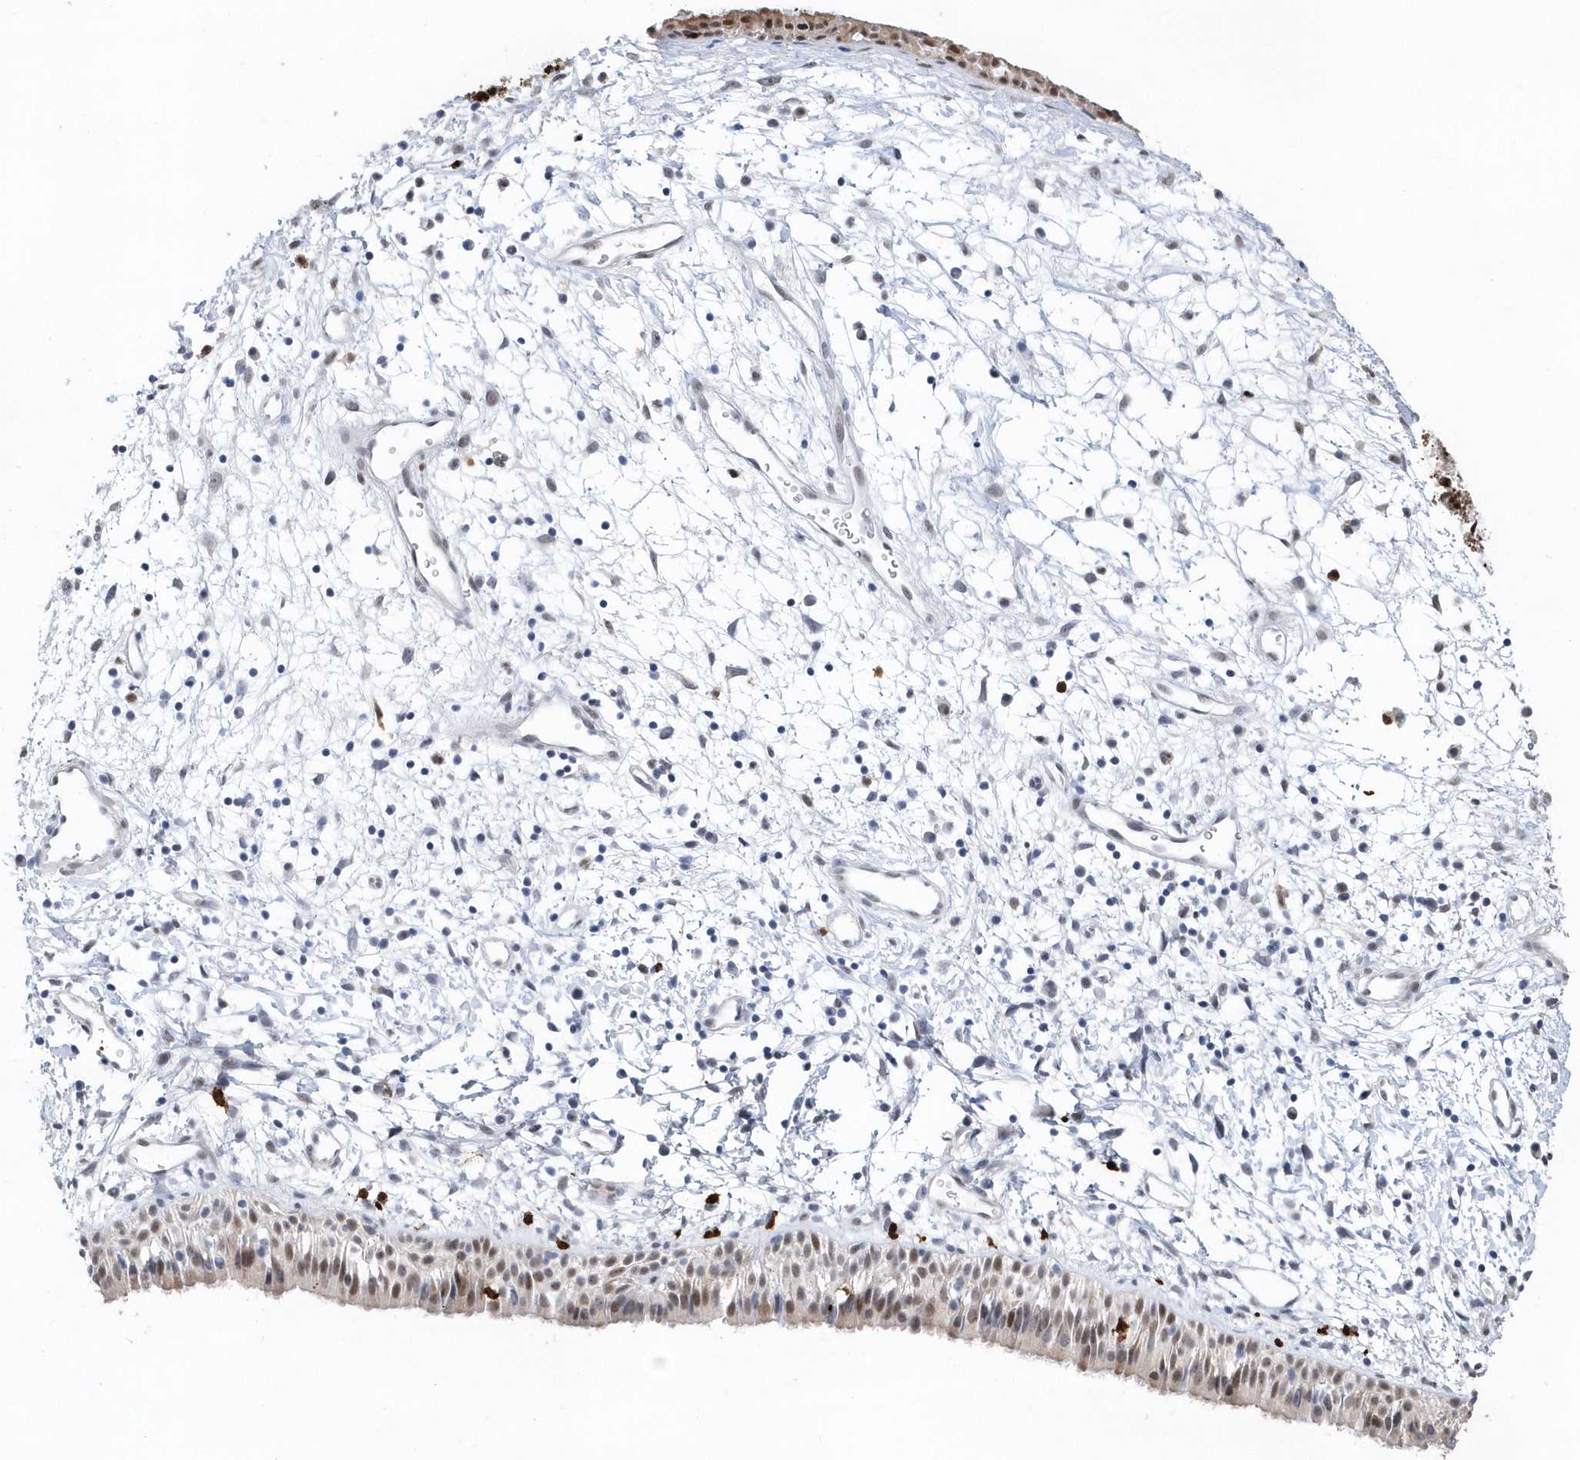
{"staining": {"intensity": "weak", "quantity": "25%-75%", "location": "nuclear"}, "tissue": "nasopharynx", "cell_type": "Respiratory epithelial cells", "image_type": "normal", "snomed": [{"axis": "morphology", "description": "Normal tissue, NOS"}, {"axis": "topography", "description": "Nasopharynx"}], "caption": "IHC image of normal nasopharynx: nasopharynx stained using immunohistochemistry (IHC) exhibits low levels of weak protein expression localized specifically in the nuclear of respiratory epithelial cells, appearing as a nuclear brown color.", "gene": "RPP30", "patient": {"sex": "male", "age": 22}}